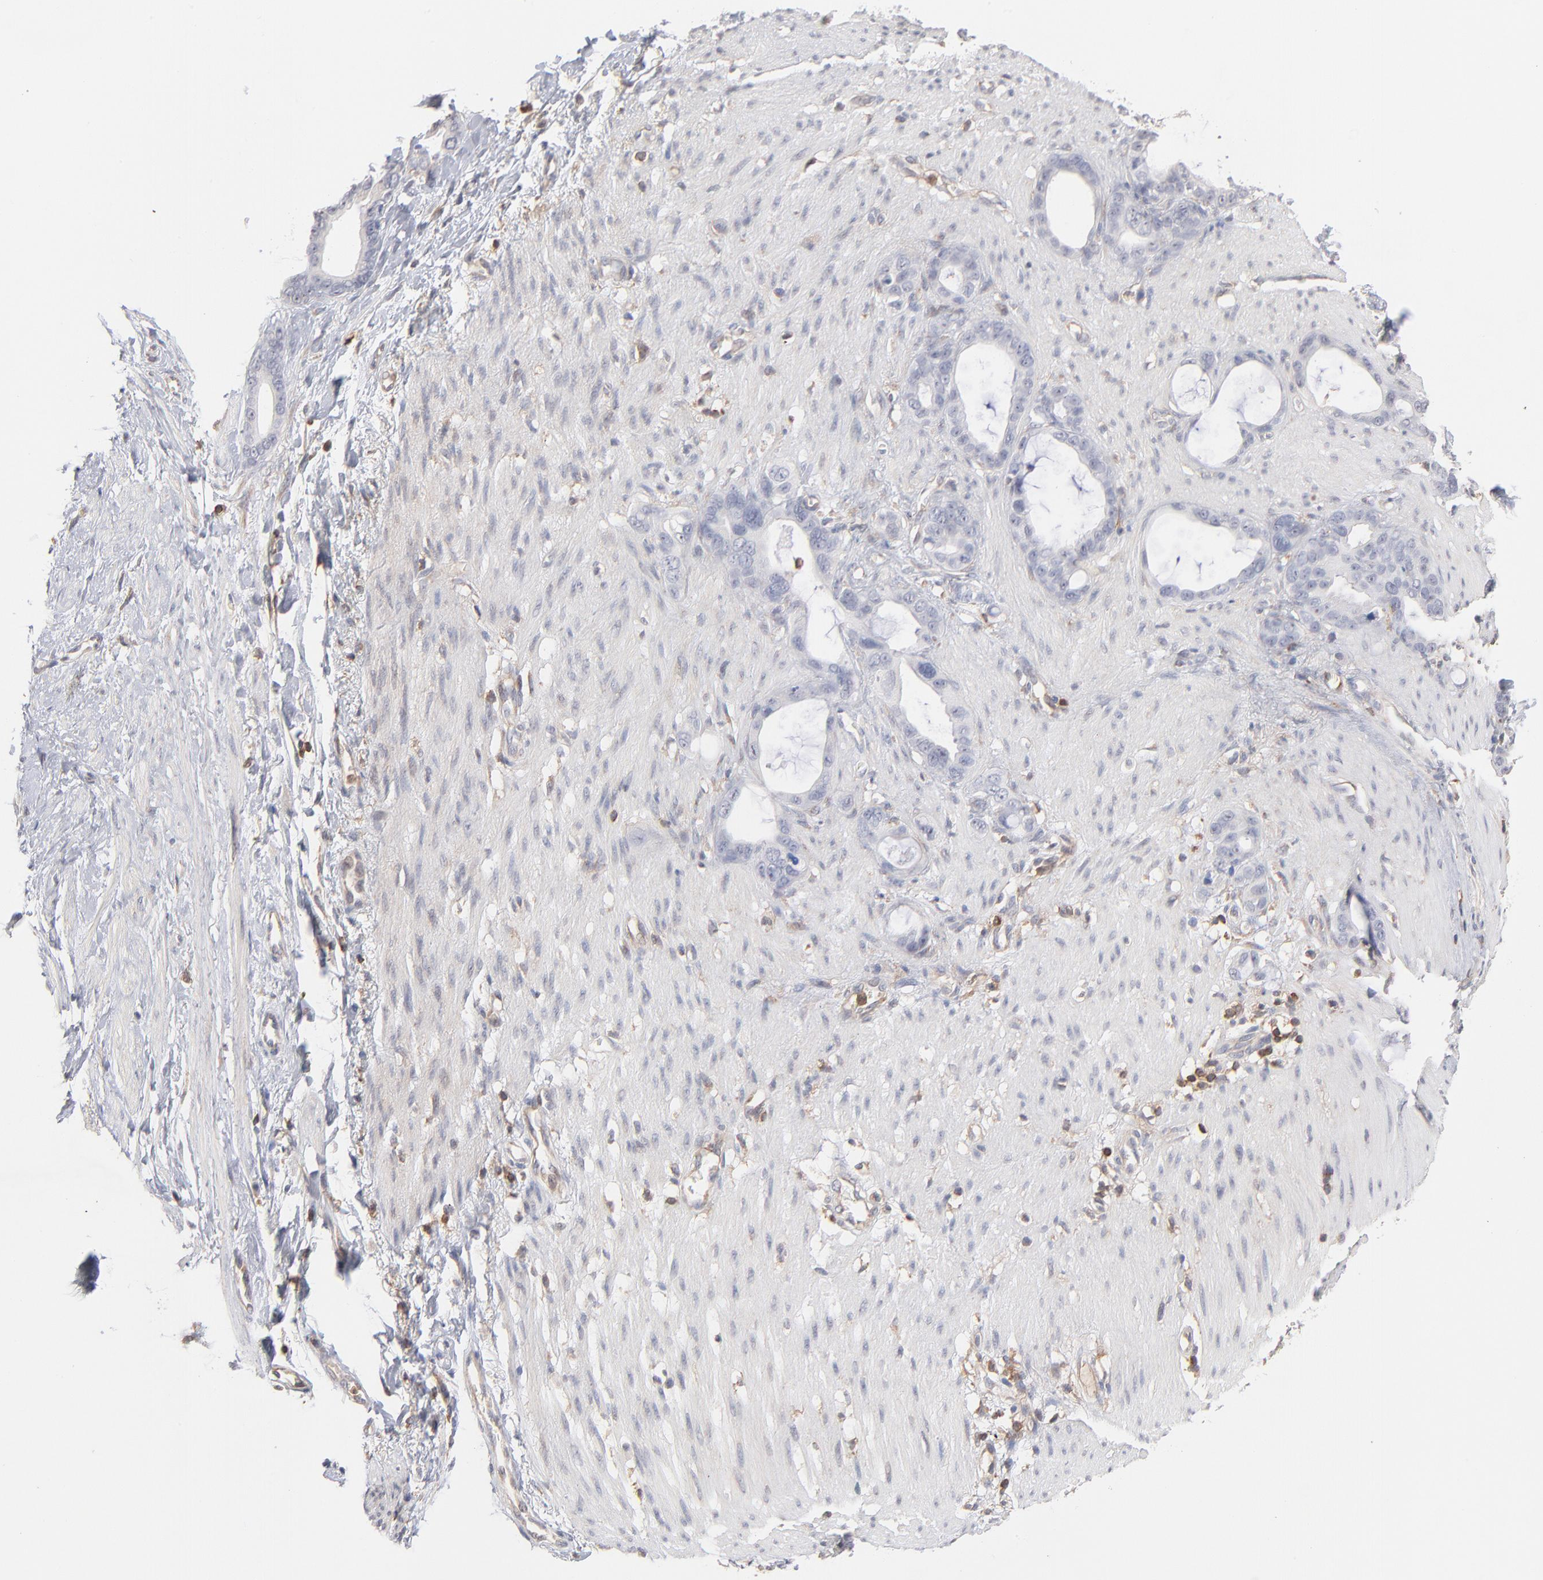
{"staining": {"intensity": "negative", "quantity": "none", "location": "none"}, "tissue": "stomach cancer", "cell_type": "Tumor cells", "image_type": "cancer", "snomed": [{"axis": "morphology", "description": "Adenocarcinoma, NOS"}, {"axis": "topography", "description": "Stomach"}], "caption": "Human stomach cancer stained for a protein using immunohistochemistry (IHC) exhibits no positivity in tumor cells.", "gene": "WIPF1", "patient": {"sex": "female", "age": 75}}